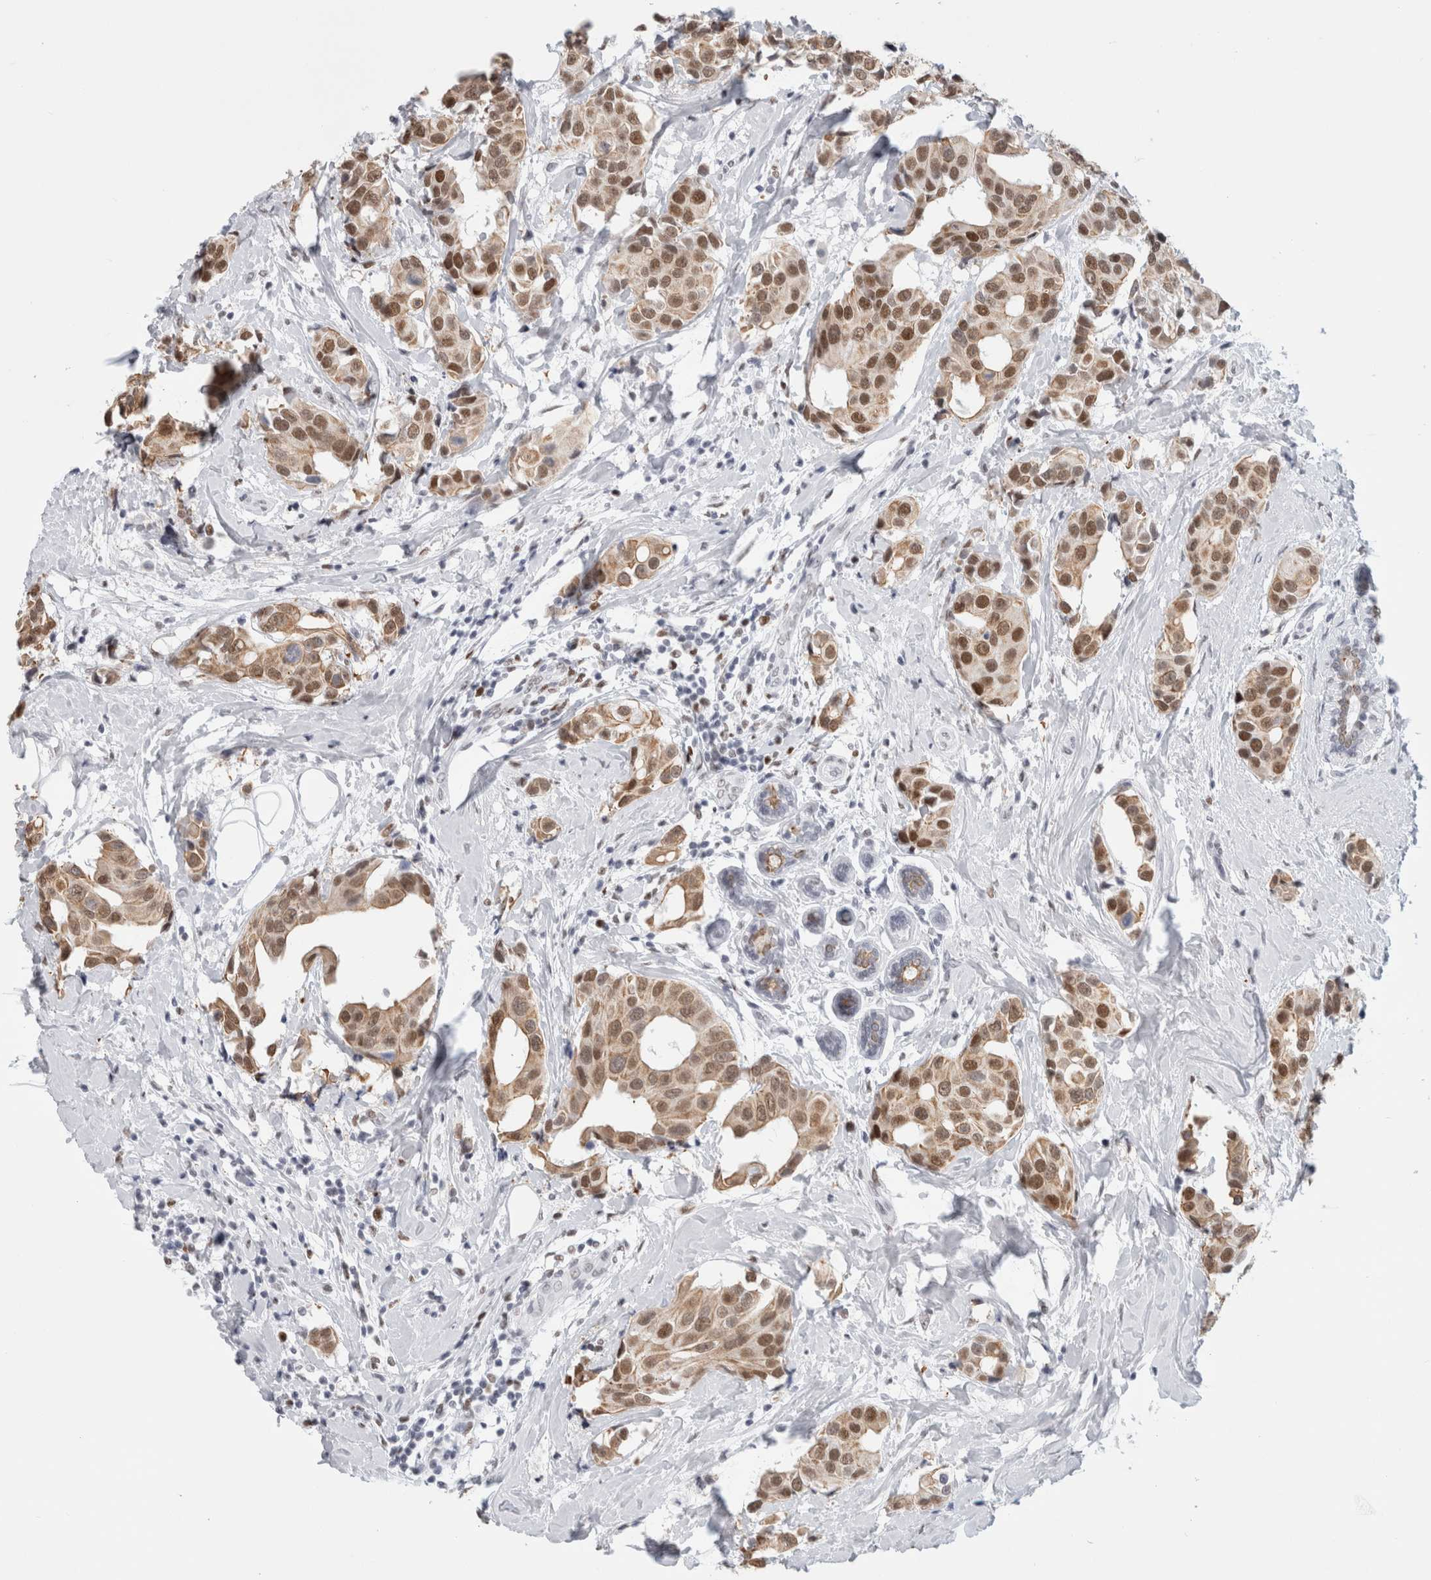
{"staining": {"intensity": "moderate", "quantity": ">75%", "location": "cytoplasmic/membranous,nuclear"}, "tissue": "breast cancer", "cell_type": "Tumor cells", "image_type": "cancer", "snomed": [{"axis": "morphology", "description": "Normal tissue, NOS"}, {"axis": "morphology", "description": "Duct carcinoma"}, {"axis": "topography", "description": "Breast"}], "caption": "This is an image of IHC staining of infiltrating ductal carcinoma (breast), which shows moderate staining in the cytoplasmic/membranous and nuclear of tumor cells.", "gene": "SMARCC1", "patient": {"sex": "female", "age": 39}}